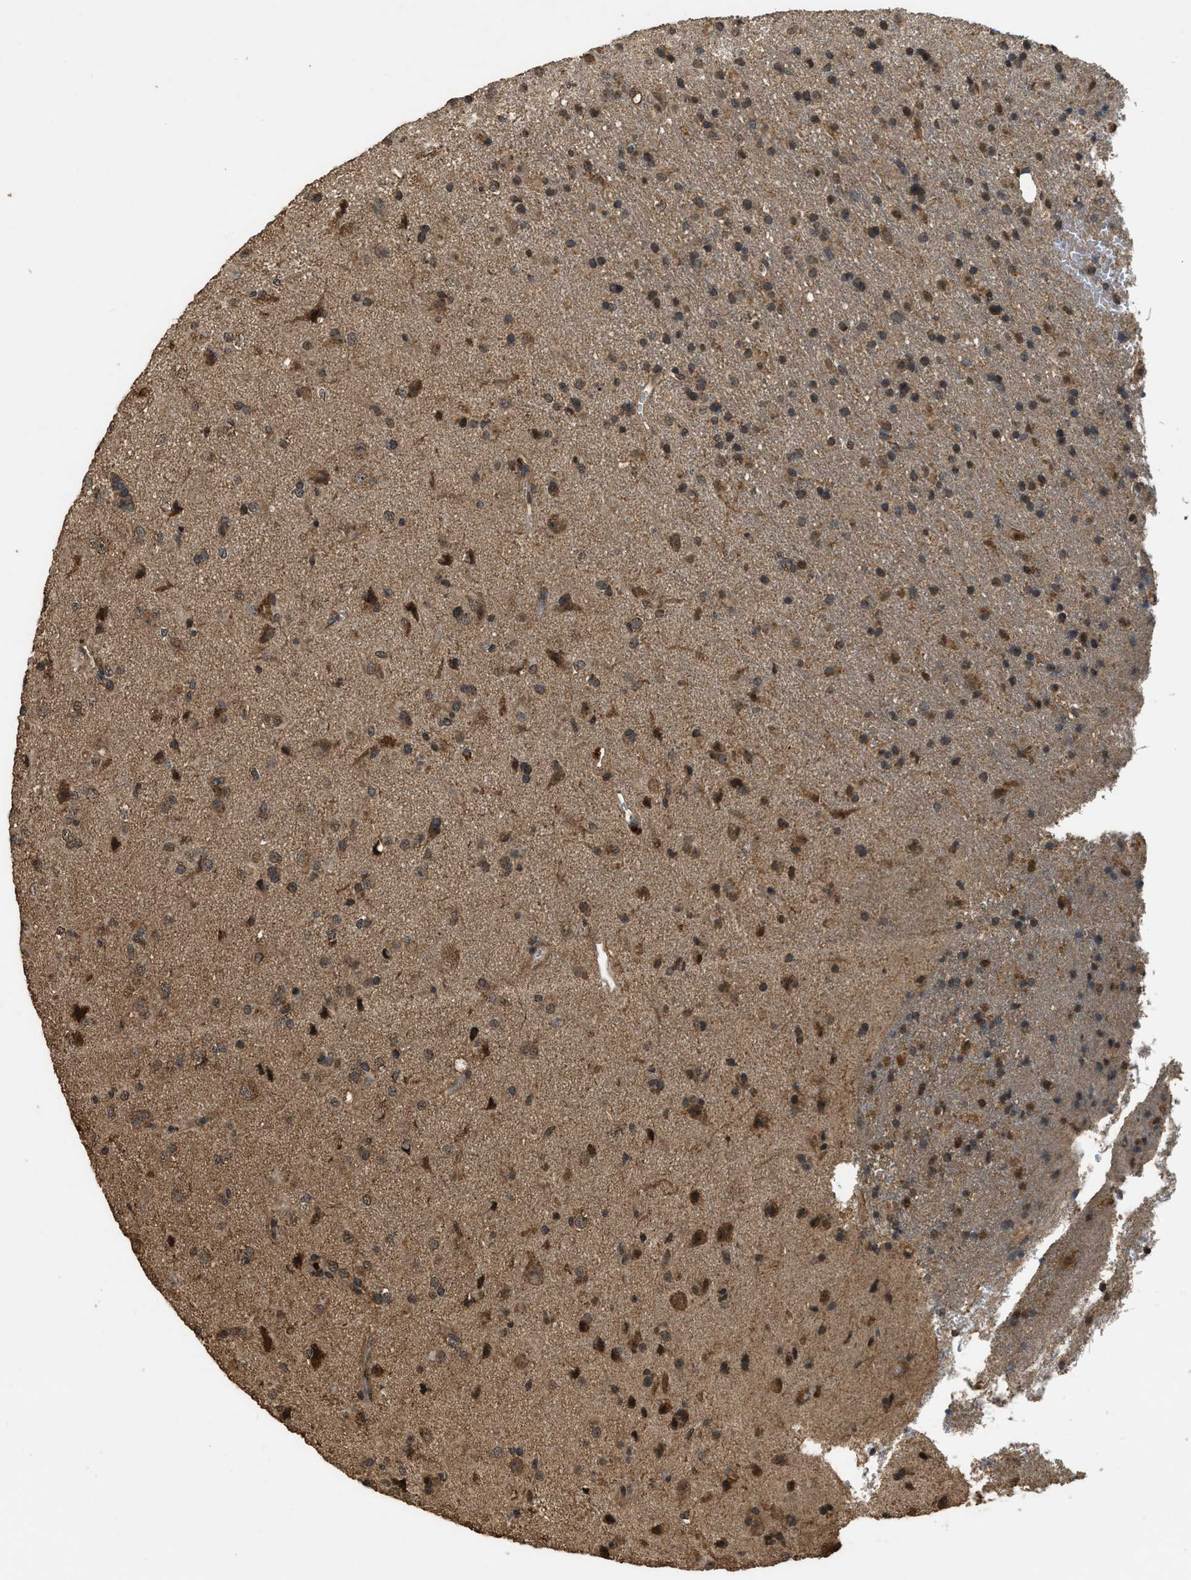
{"staining": {"intensity": "strong", "quantity": "25%-75%", "location": "cytoplasmic/membranous"}, "tissue": "glioma", "cell_type": "Tumor cells", "image_type": "cancer", "snomed": [{"axis": "morphology", "description": "Glioma, malignant, Low grade"}, {"axis": "topography", "description": "Brain"}], "caption": "Malignant glioma (low-grade) tissue exhibits strong cytoplasmic/membranous positivity in approximately 25%-75% of tumor cells, visualized by immunohistochemistry. Using DAB (brown) and hematoxylin (blue) stains, captured at high magnification using brightfield microscopy.", "gene": "DENND6B", "patient": {"sex": "male", "age": 65}}